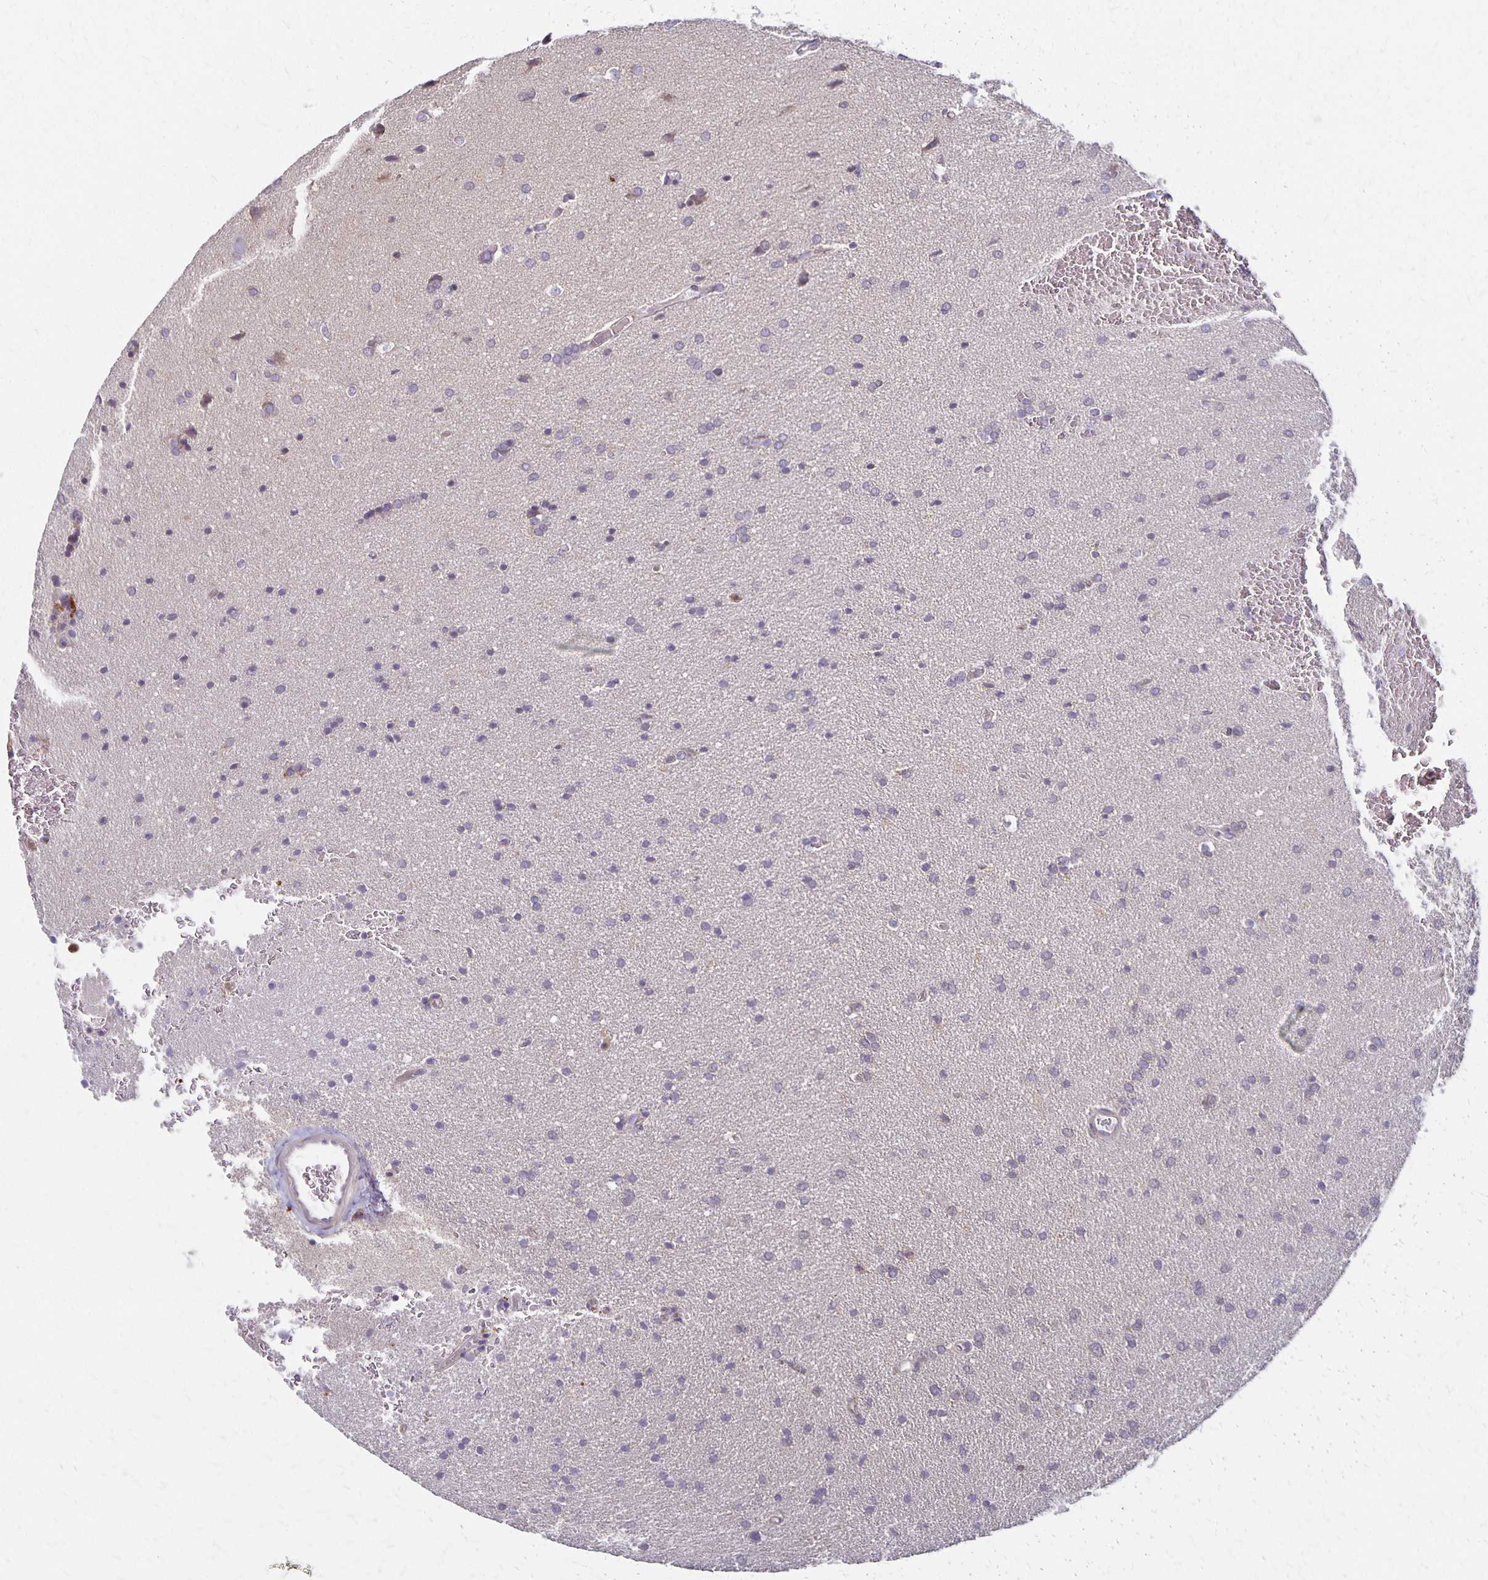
{"staining": {"intensity": "negative", "quantity": "none", "location": "none"}, "tissue": "glioma", "cell_type": "Tumor cells", "image_type": "cancer", "snomed": [{"axis": "morphology", "description": "Glioma, malignant, Low grade"}, {"axis": "topography", "description": "Brain"}], "caption": "The image displays no significant positivity in tumor cells of glioma. (DAB (3,3'-diaminobenzidine) immunohistochemistry, high magnification).", "gene": "GPX4", "patient": {"sex": "female", "age": 34}}